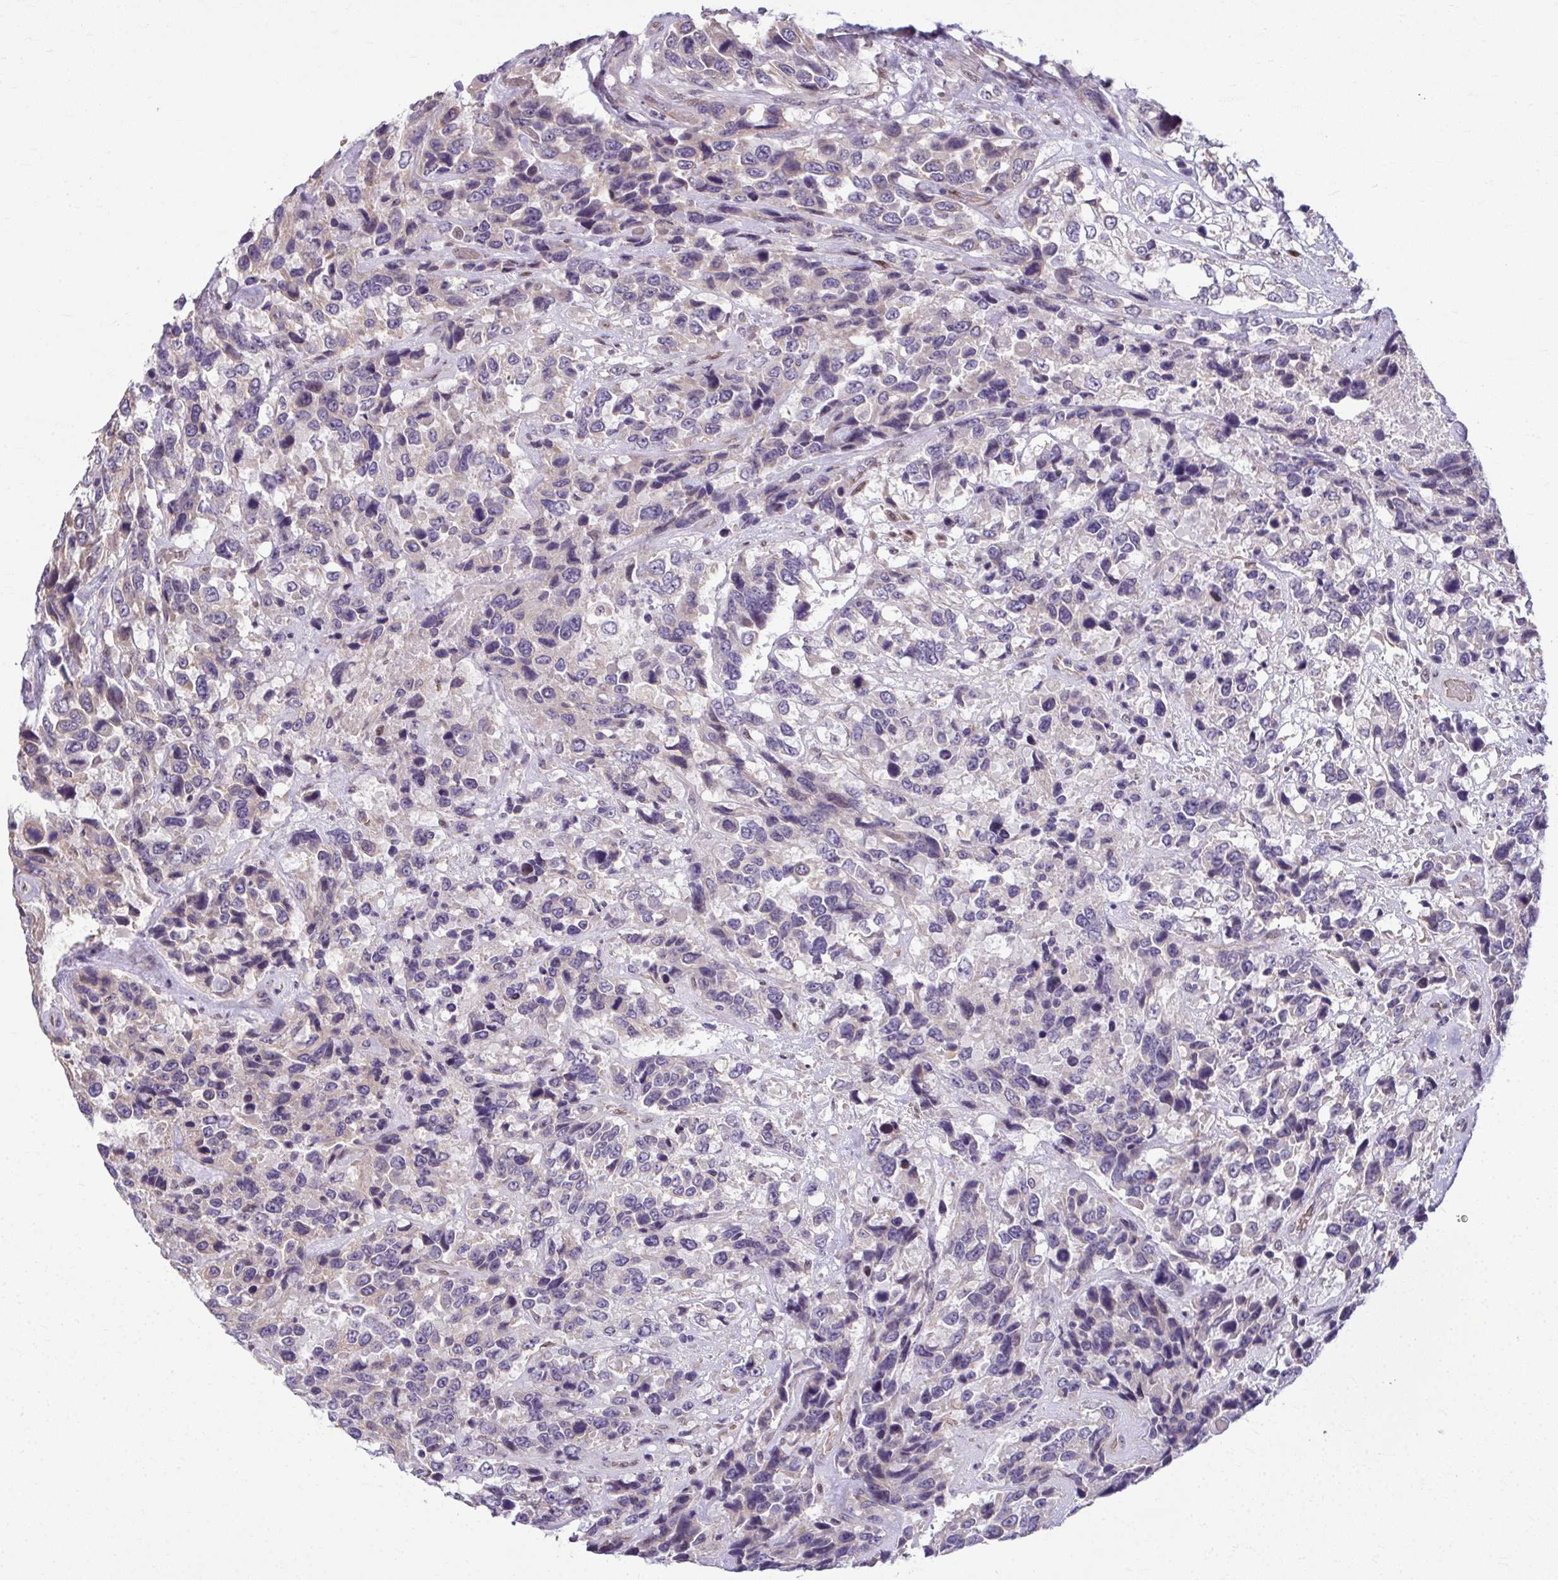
{"staining": {"intensity": "negative", "quantity": "none", "location": "none"}, "tissue": "urothelial cancer", "cell_type": "Tumor cells", "image_type": "cancer", "snomed": [{"axis": "morphology", "description": "Urothelial carcinoma, High grade"}, {"axis": "topography", "description": "Urinary bladder"}], "caption": "High-grade urothelial carcinoma was stained to show a protein in brown. There is no significant expression in tumor cells. (Immunohistochemistry, brightfield microscopy, high magnification).", "gene": "ODF1", "patient": {"sex": "female", "age": 70}}